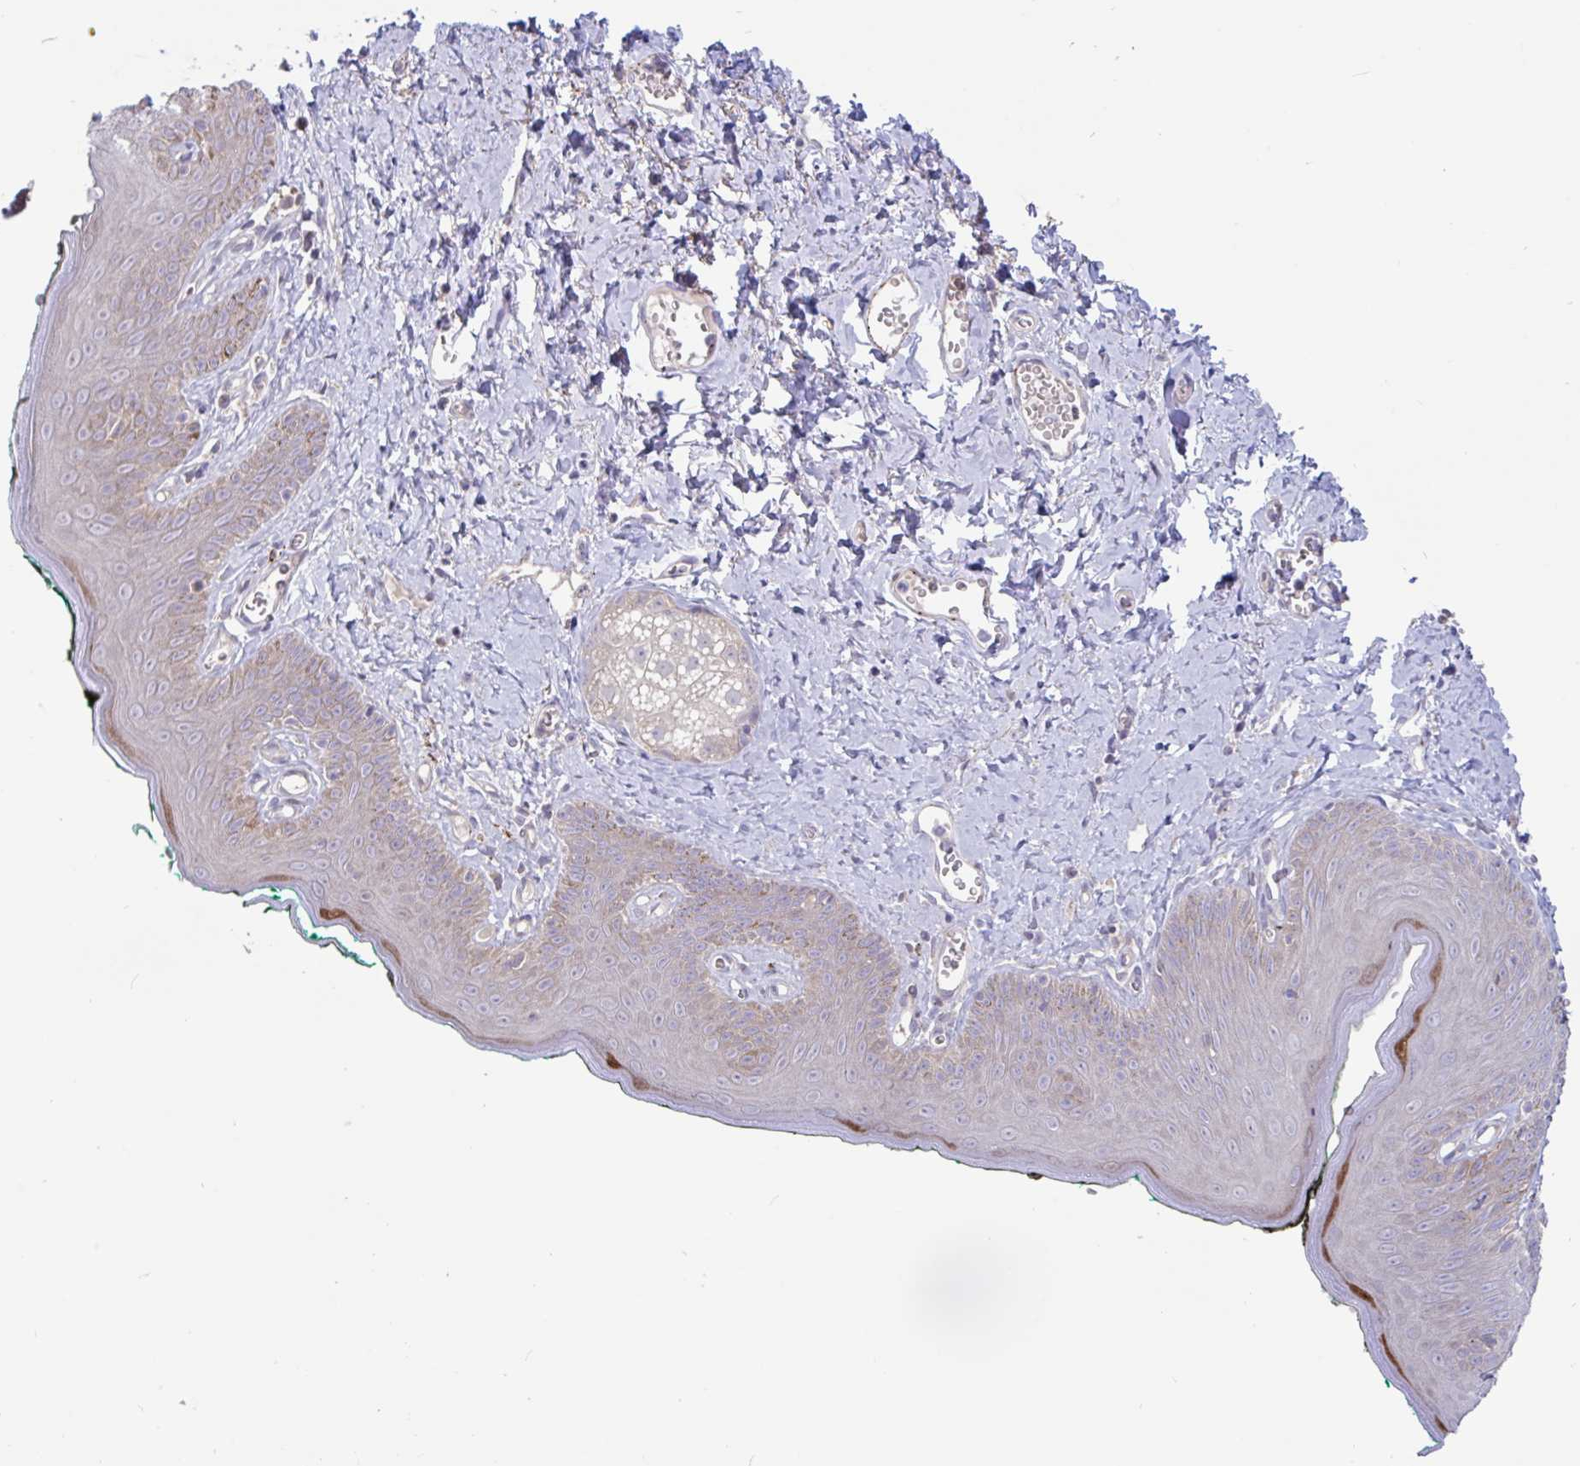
{"staining": {"intensity": "weak", "quantity": "25%-75%", "location": "cytoplasmic/membranous"}, "tissue": "skin", "cell_type": "Epidermal cells", "image_type": "normal", "snomed": [{"axis": "morphology", "description": "Normal tissue, NOS"}, {"axis": "topography", "description": "Vulva"}, {"axis": "topography", "description": "Peripheral nerve tissue"}], "caption": "Immunohistochemical staining of unremarkable skin shows low levels of weak cytoplasmic/membranous expression in about 25%-75% of epidermal cells. The protein is stained brown, and the nuclei are stained in blue (DAB IHC with brightfield microscopy, high magnification).", "gene": "IL37", "patient": {"sex": "female", "age": 66}}